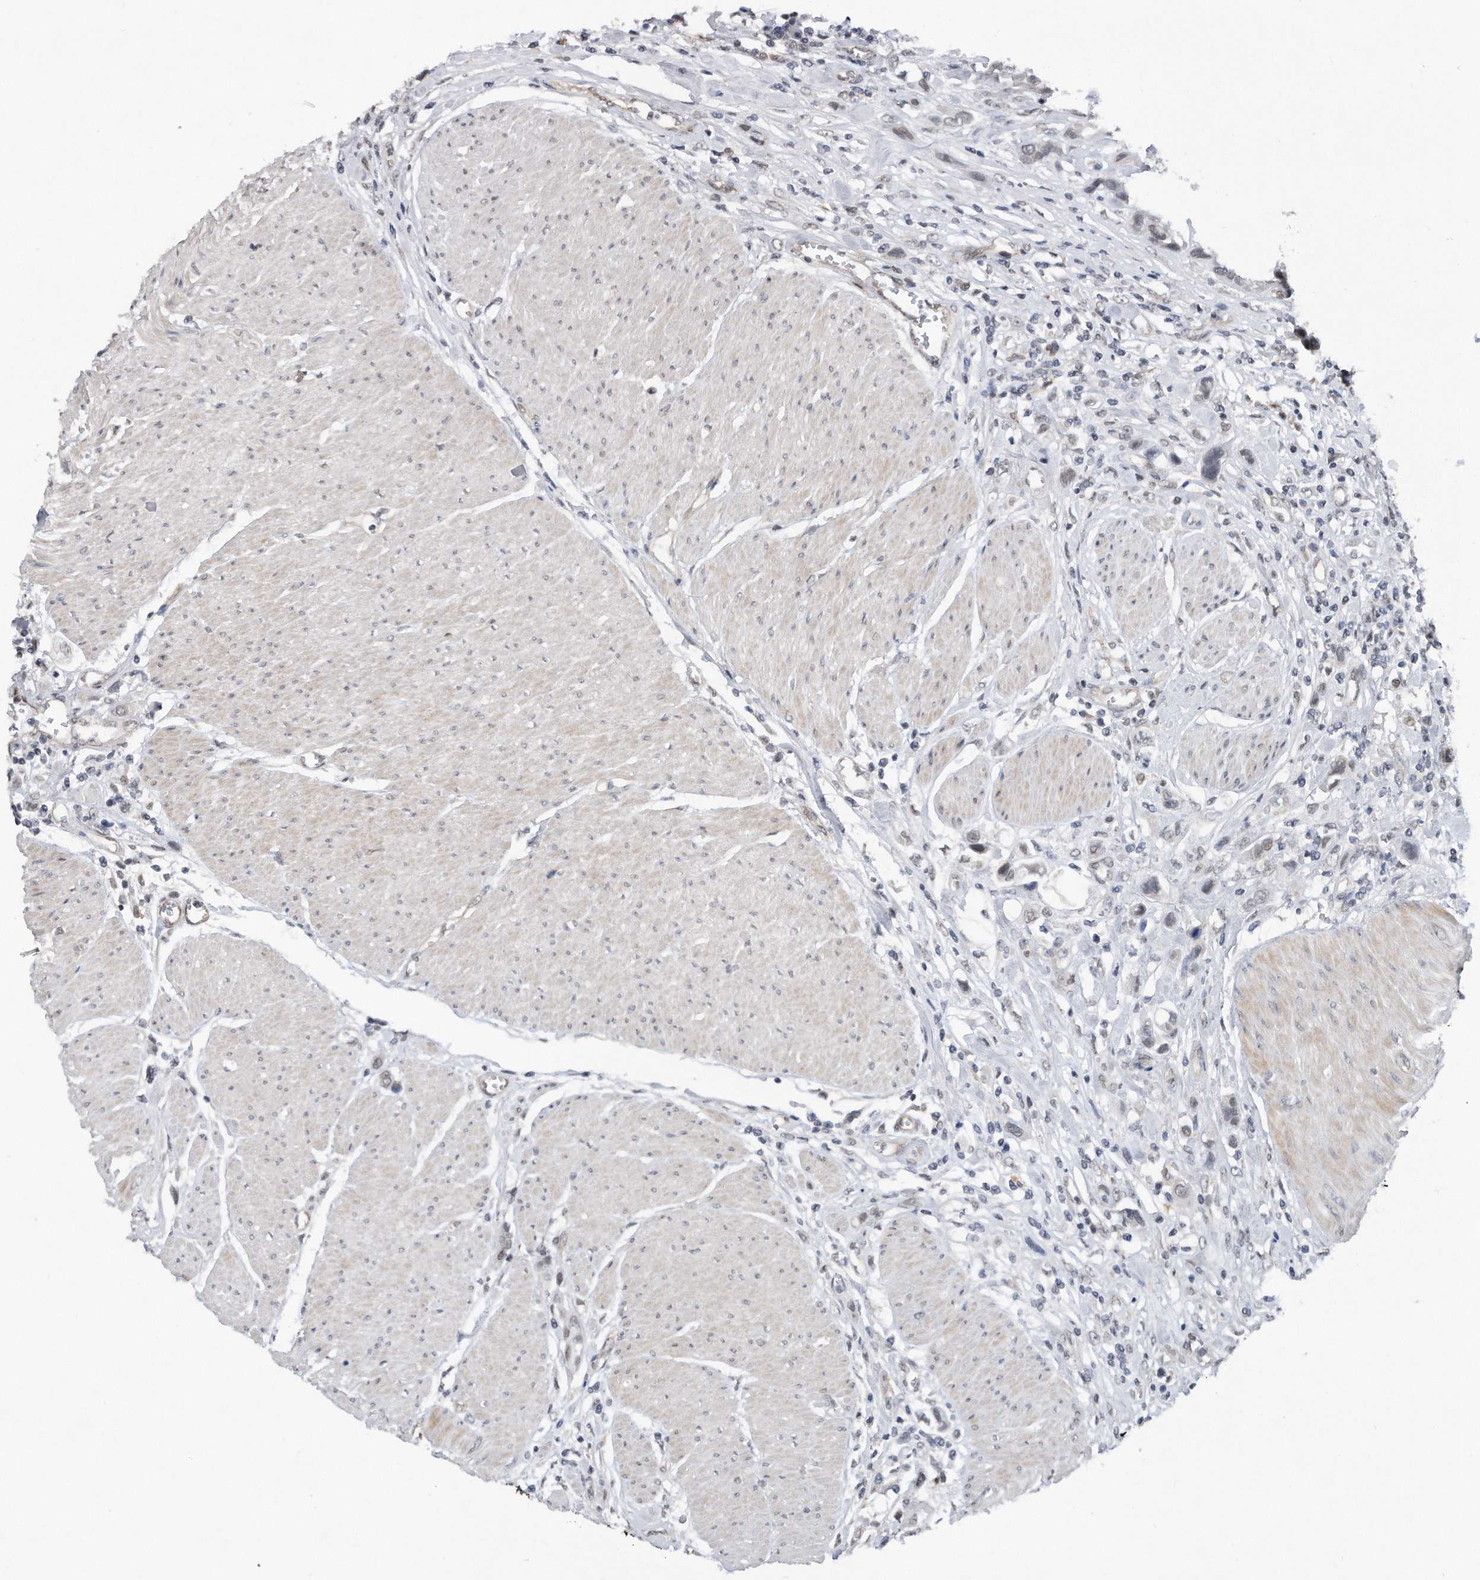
{"staining": {"intensity": "negative", "quantity": "none", "location": "none"}, "tissue": "urothelial cancer", "cell_type": "Tumor cells", "image_type": "cancer", "snomed": [{"axis": "morphology", "description": "Urothelial carcinoma, High grade"}, {"axis": "topography", "description": "Urinary bladder"}], "caption": "Human urothelial cancer stained for a protein using immunohistochemistry (IHC) exhibits no staining in tumor cells.", "gene": "TP53INP1", "patient": {"sex": "male", "age": 50}}